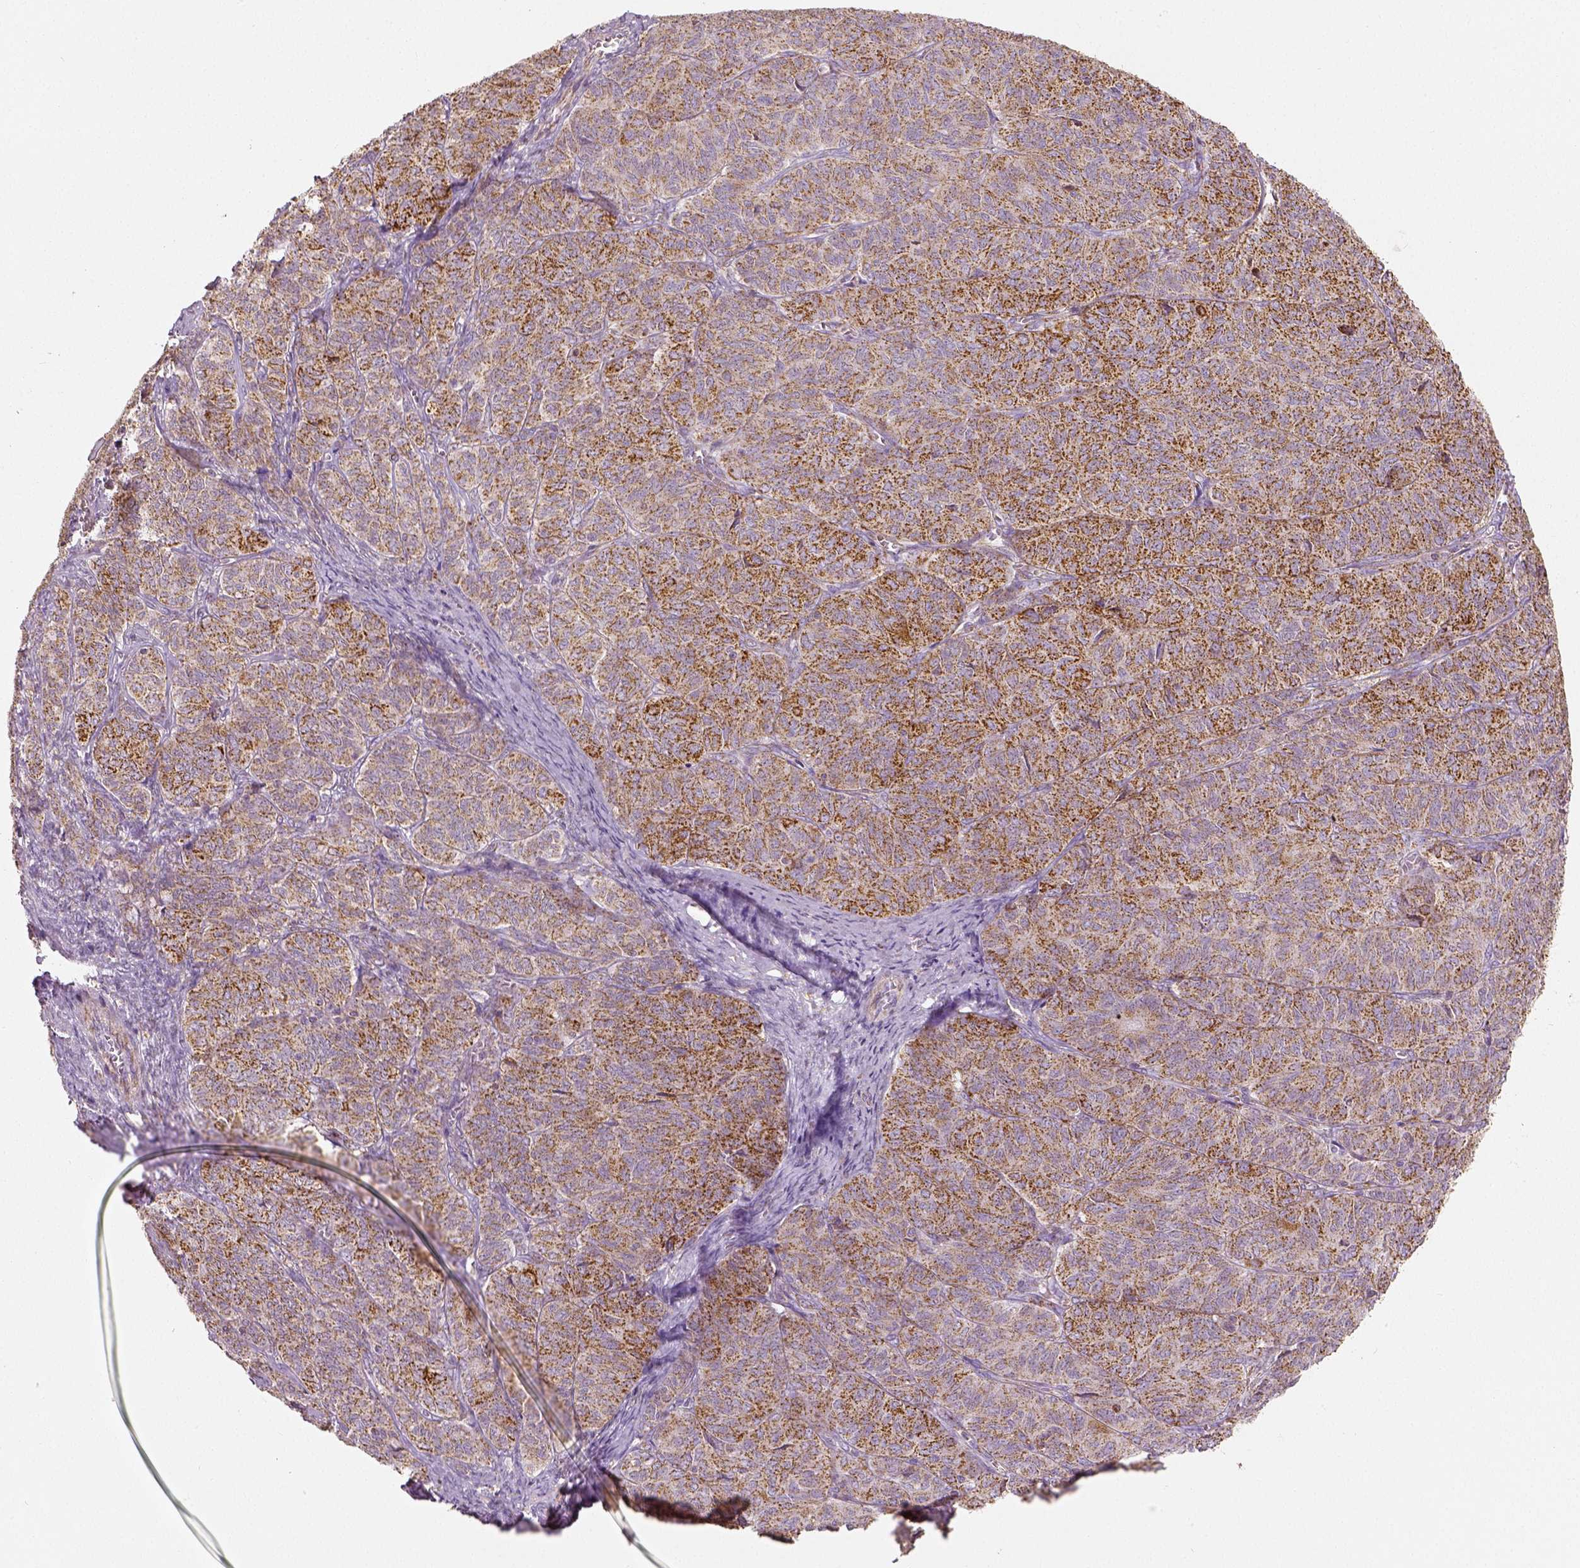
{"staining": {"intensity": "moderate", "quantity": ">75%", "location": "cytoplasmic/membranous"}, "tissue": "ovarian cancer", "cell_type": "Tumor cells", "image_type": "cancer", "snomed": [{"axis": "morphology", "description": "Carcinoma, endometroid"}, {"axis": "topography", "description": "Ovary"}], "caption": "A brown stain highlights moderate cytoplasmic/membranous positivity of a protein in human endometroid carcinoma (ovarian) tumor cells.", "gene": "PGAM5", "patient": {"sex": "female", "age": 80}}